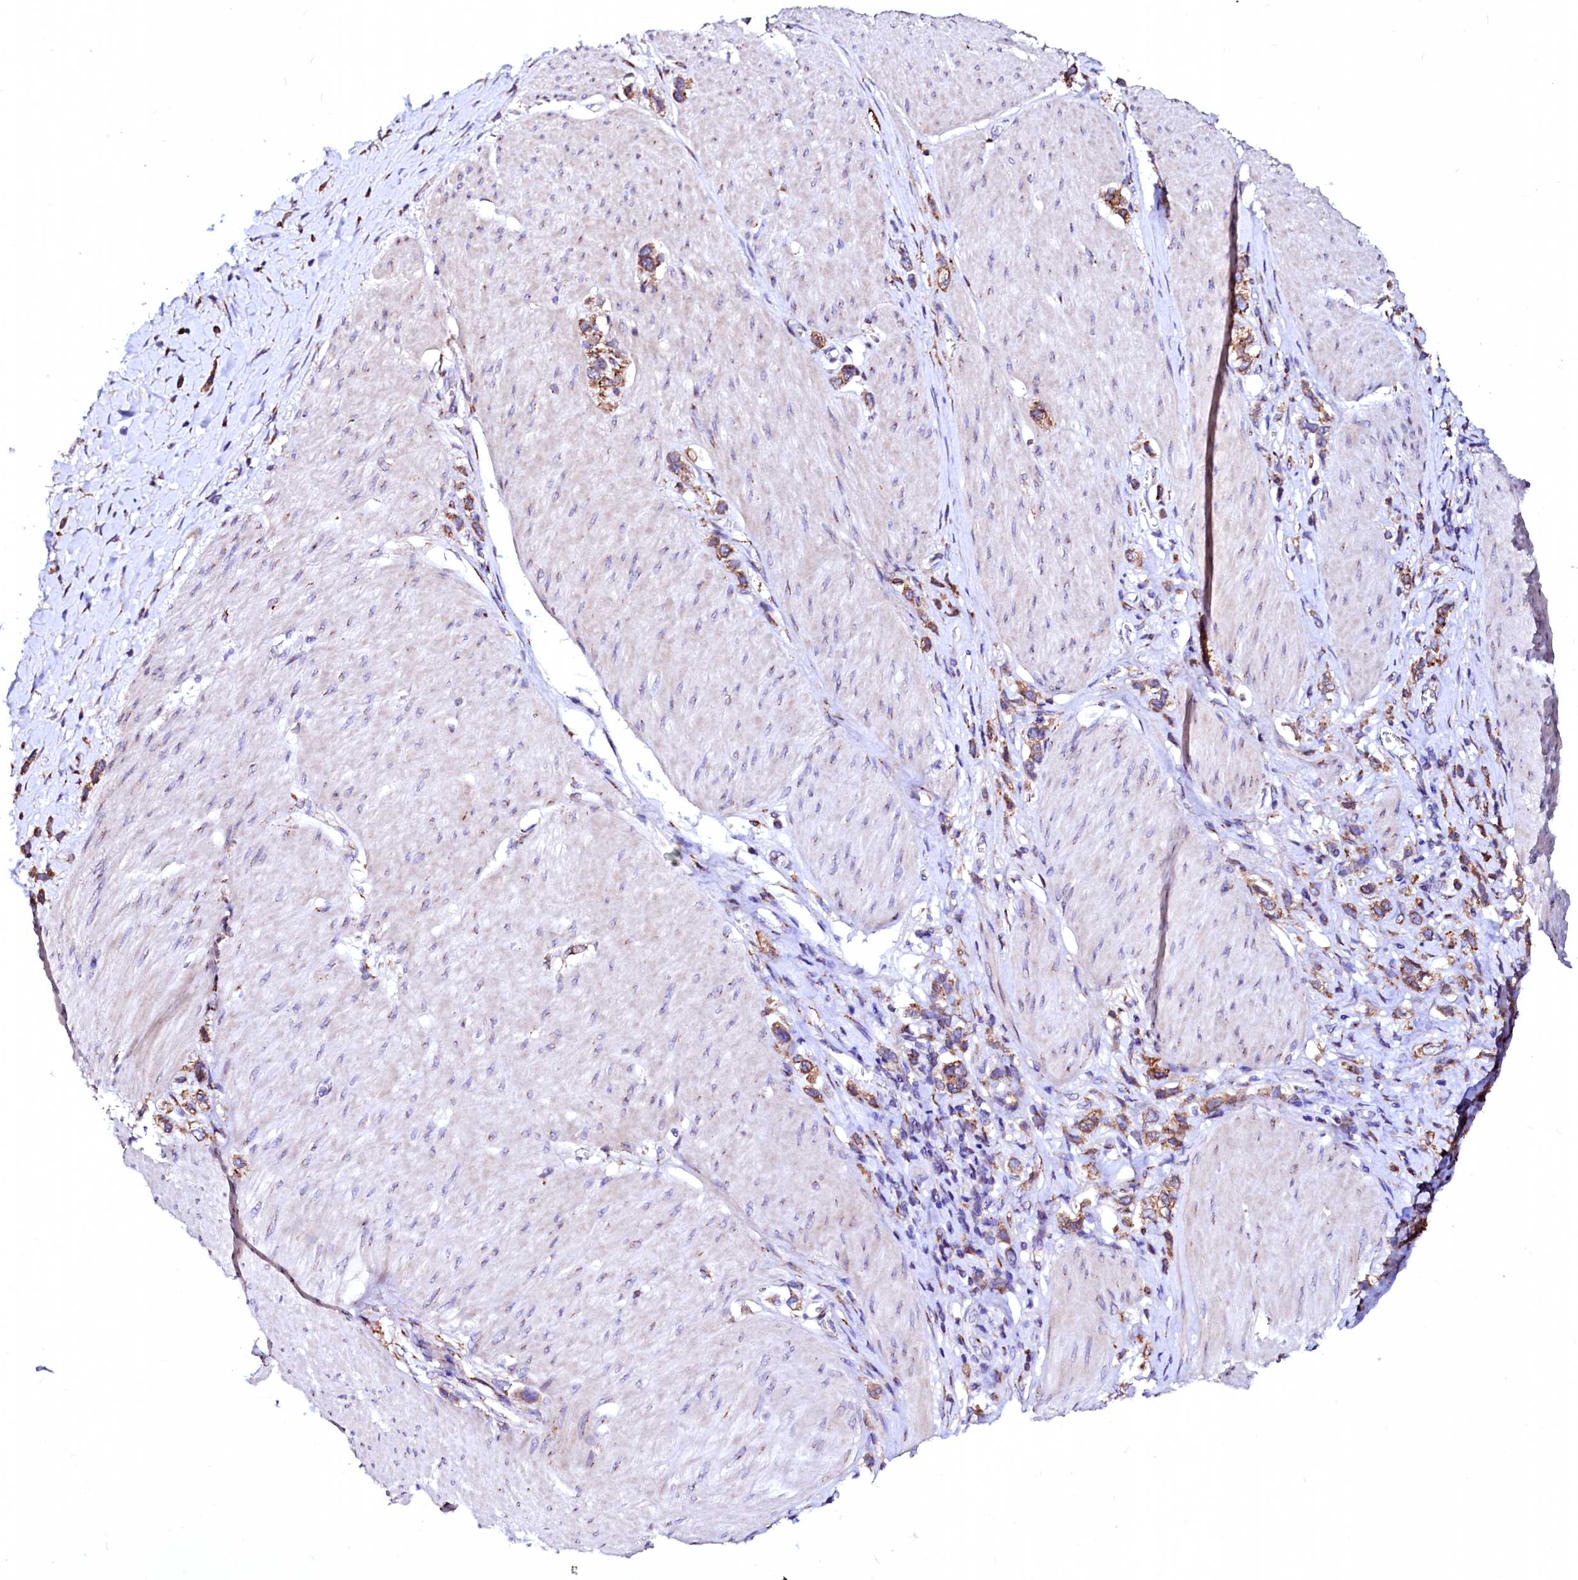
{"staining": {"intensity": "moderate", "quantity": ">75%", "location": "cytoplasmic/membranous"}, "tissue": "stomach cancer", "cell_type": "Tumor cells", "image_type": "cancer", "snomed": [{"axis": "morphology", "description": "Normal tissue, NOS"}, {"axis": "morphology", "description": "Adenocarcinoma, NOS"}, {"axis": "topography", "description": "Stomach, upper"}, {"axis": "topography", "description": "Stomach"}], "caption": "A medium amount of moderate cytoplasmic/membranous positivity is seen in approximately >75% of tumor cells in stomach cancer tissue.", "gene": "LMAN1", "patient": {"sex": "female", "age": 65}}